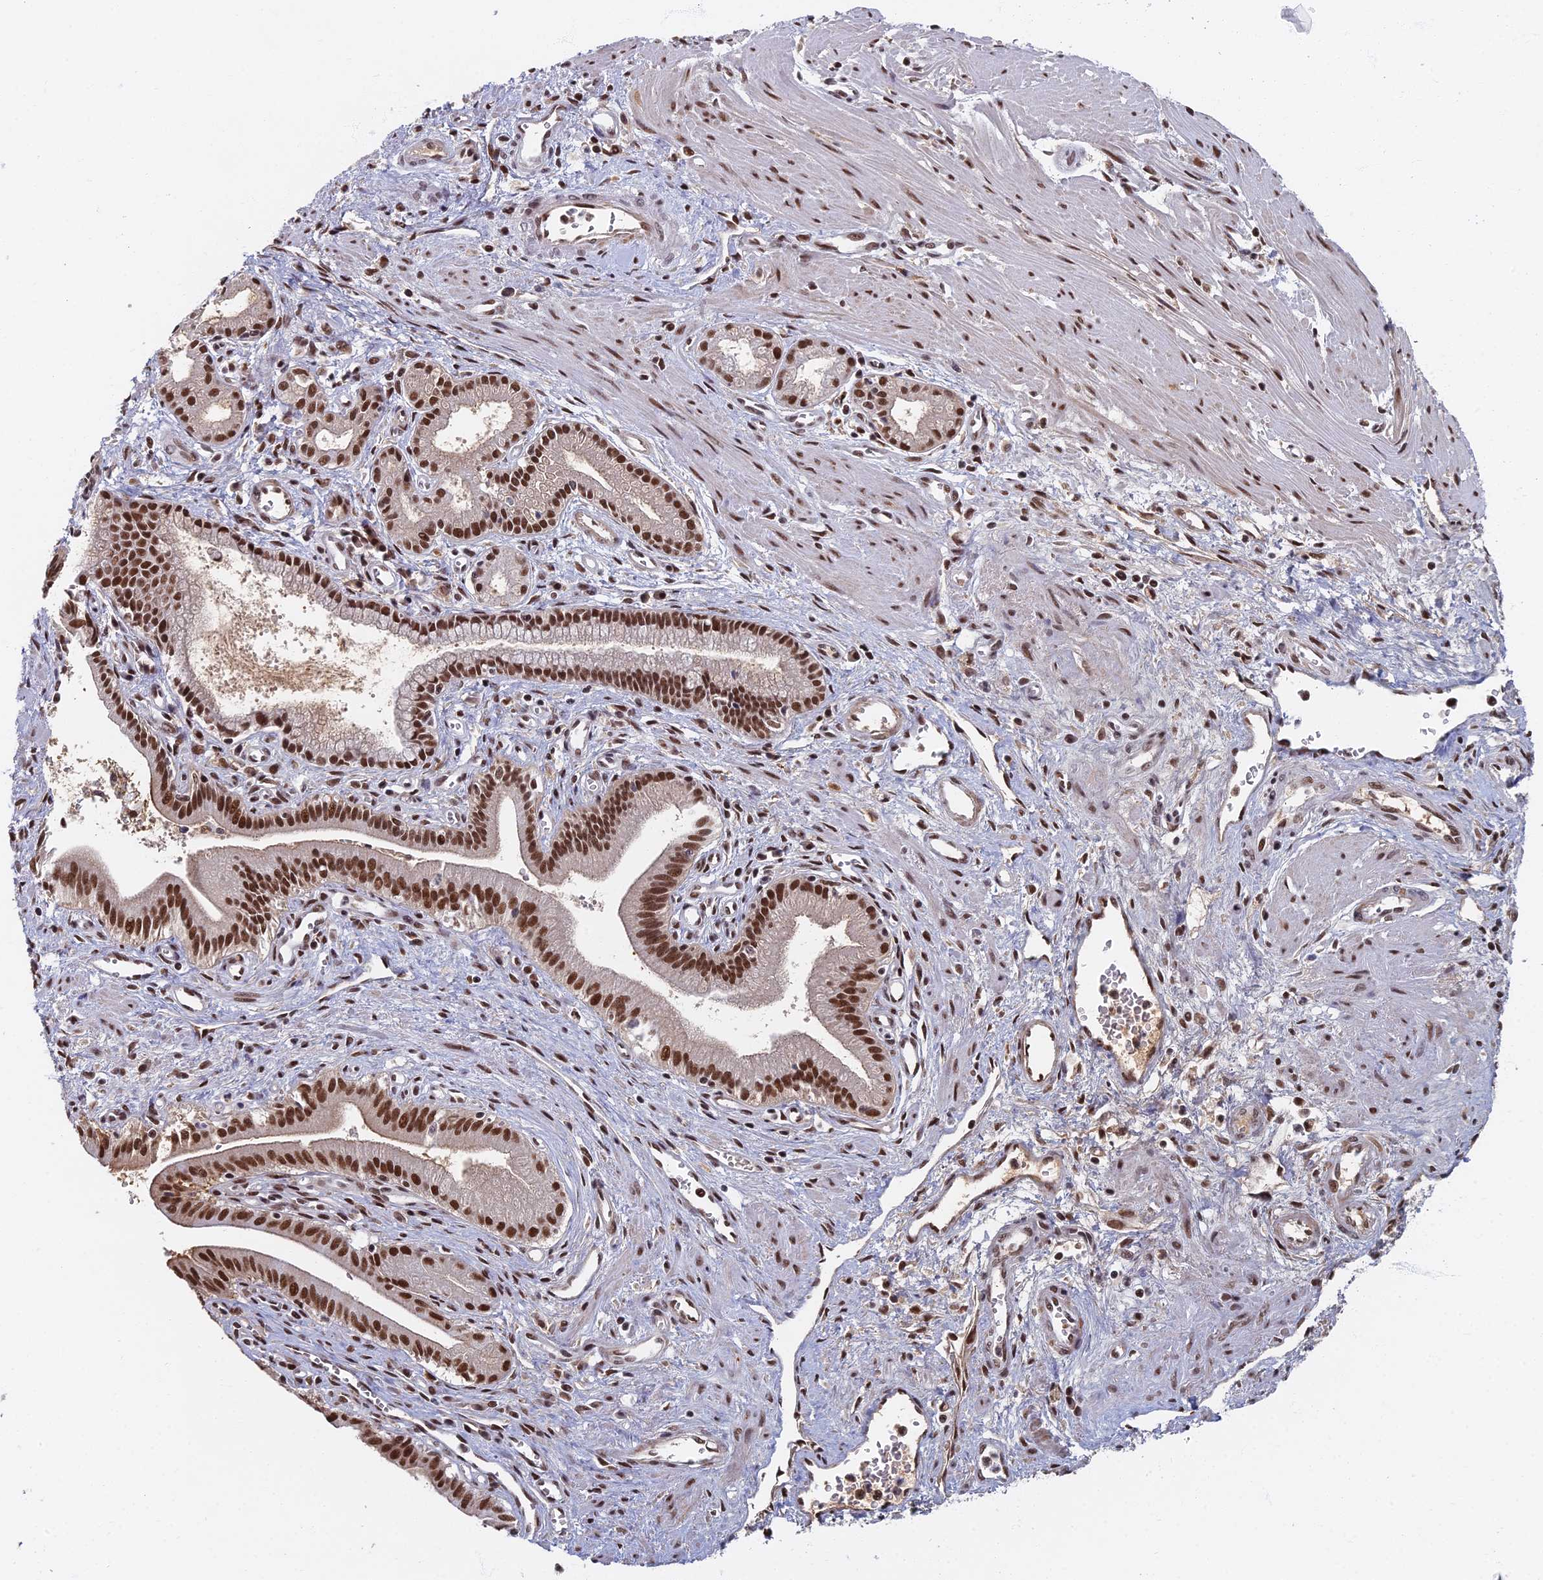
{"staining": {"intensity": "strong", "quantity": ">75%", "location": "nuclear"}, "tissue": "pancreatic cancer", "cell_type": "Tumor cells", "image_type": "cancer", "snomed": [{"axis": "morphology", "description": "Adenocarcinoma, NOS"}, {"axis": "topography", "description": "Pancreas"}], "caption": "Human pancreatic cancer stained for a protein (brown) exhibits strong nuclear positive staining in about >75% of tumor cells.", "gene": "TAF13", "patient": {"sex": "male", "age": 78}}